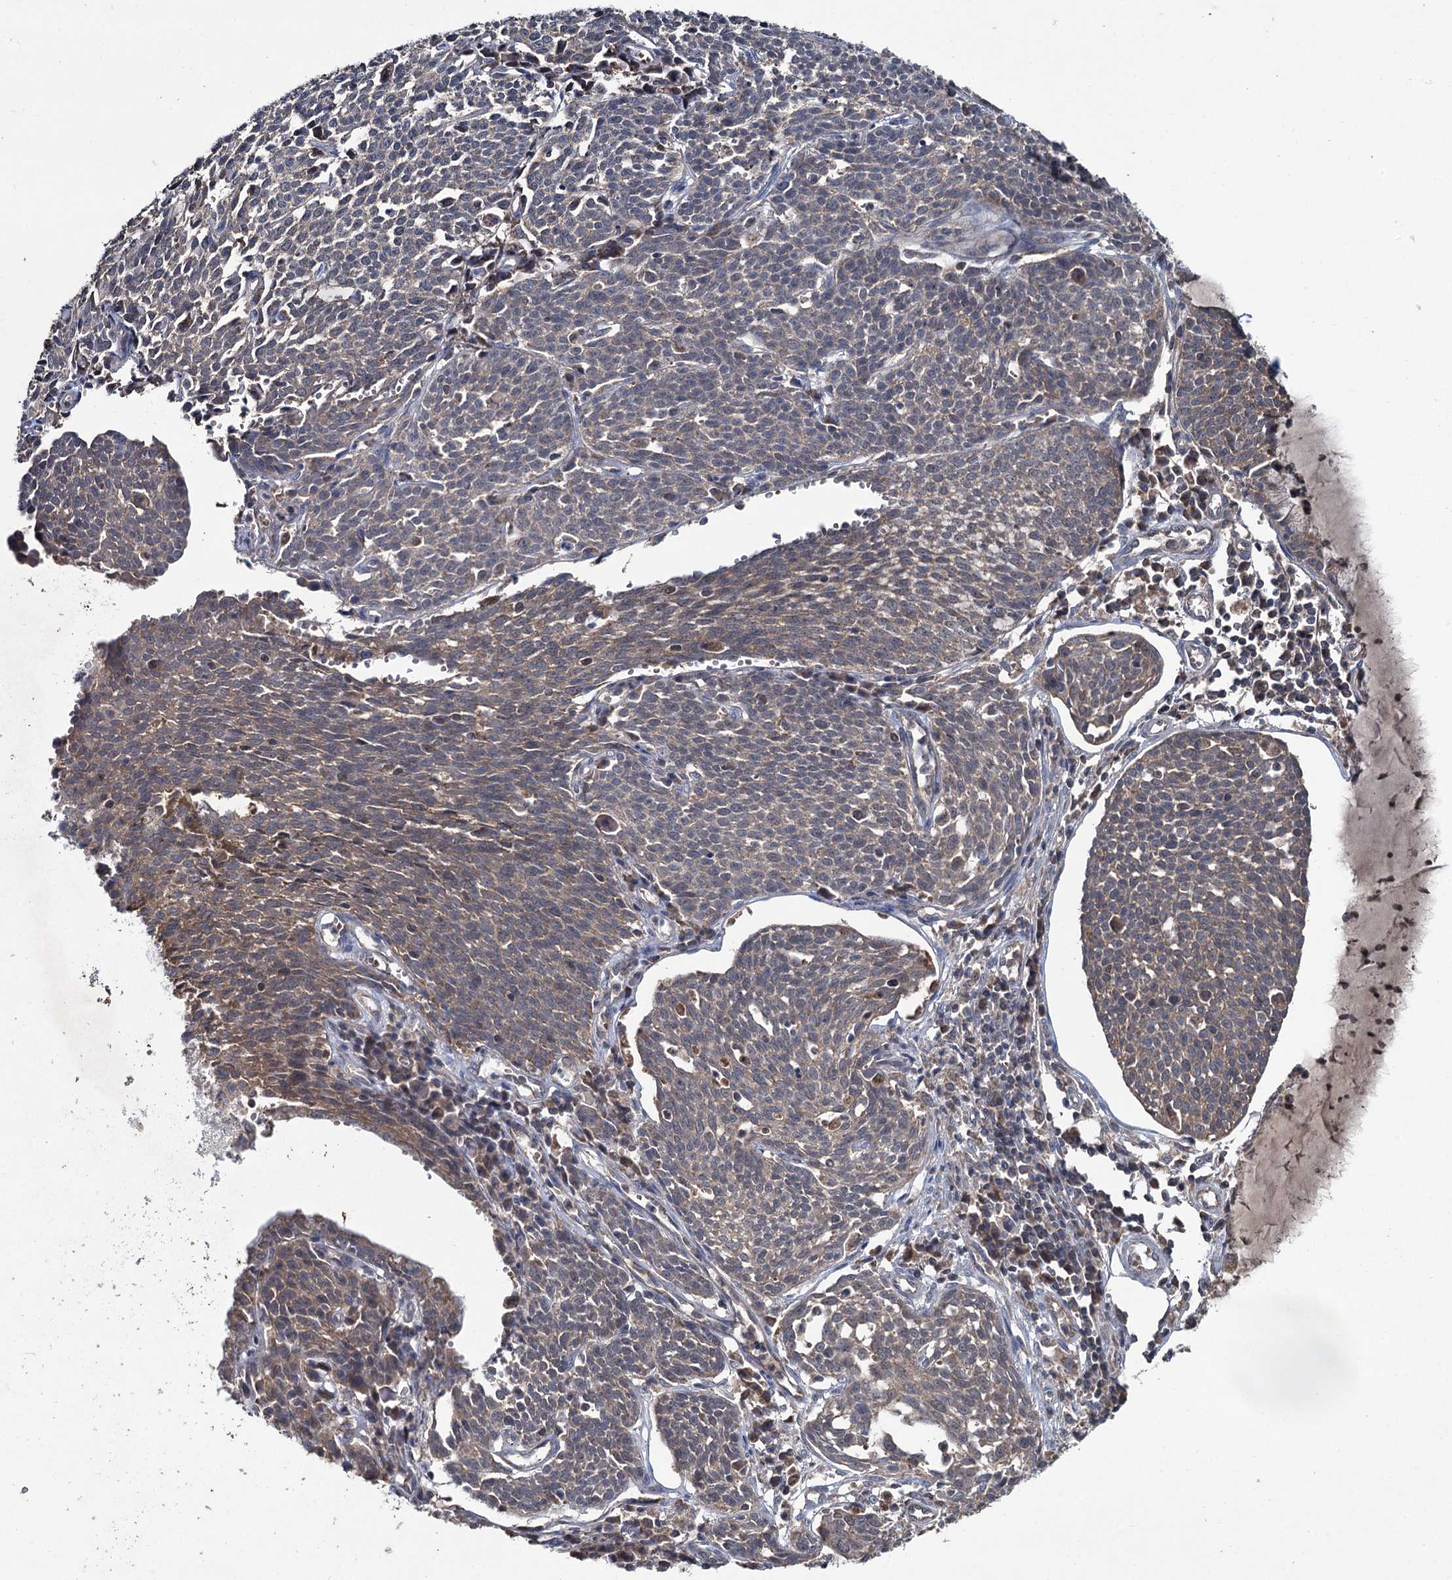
{"staining": {"intensity": "moderate", "quantity": "25%-75%", "location": "cytoplasmic/membranous"}, "tissue": "cervical cancer", "cell_type": "Tumor cells", "image_type": "cancer", "snomed": [{"axis": "morphology", "description": "Squamous cell carcinoma, NOS"}, {"axis": "topography", "description": "Cervix"}], "caption": "Immunohistochemical staining of squamous cell carcinoma (cervical) exhibits moderate cytoplasmic/membranous protein expression in approximately 25%-75% of tumor cells.", "gene": "METTL4", "patient": {"sex": "female", "age": 34}}